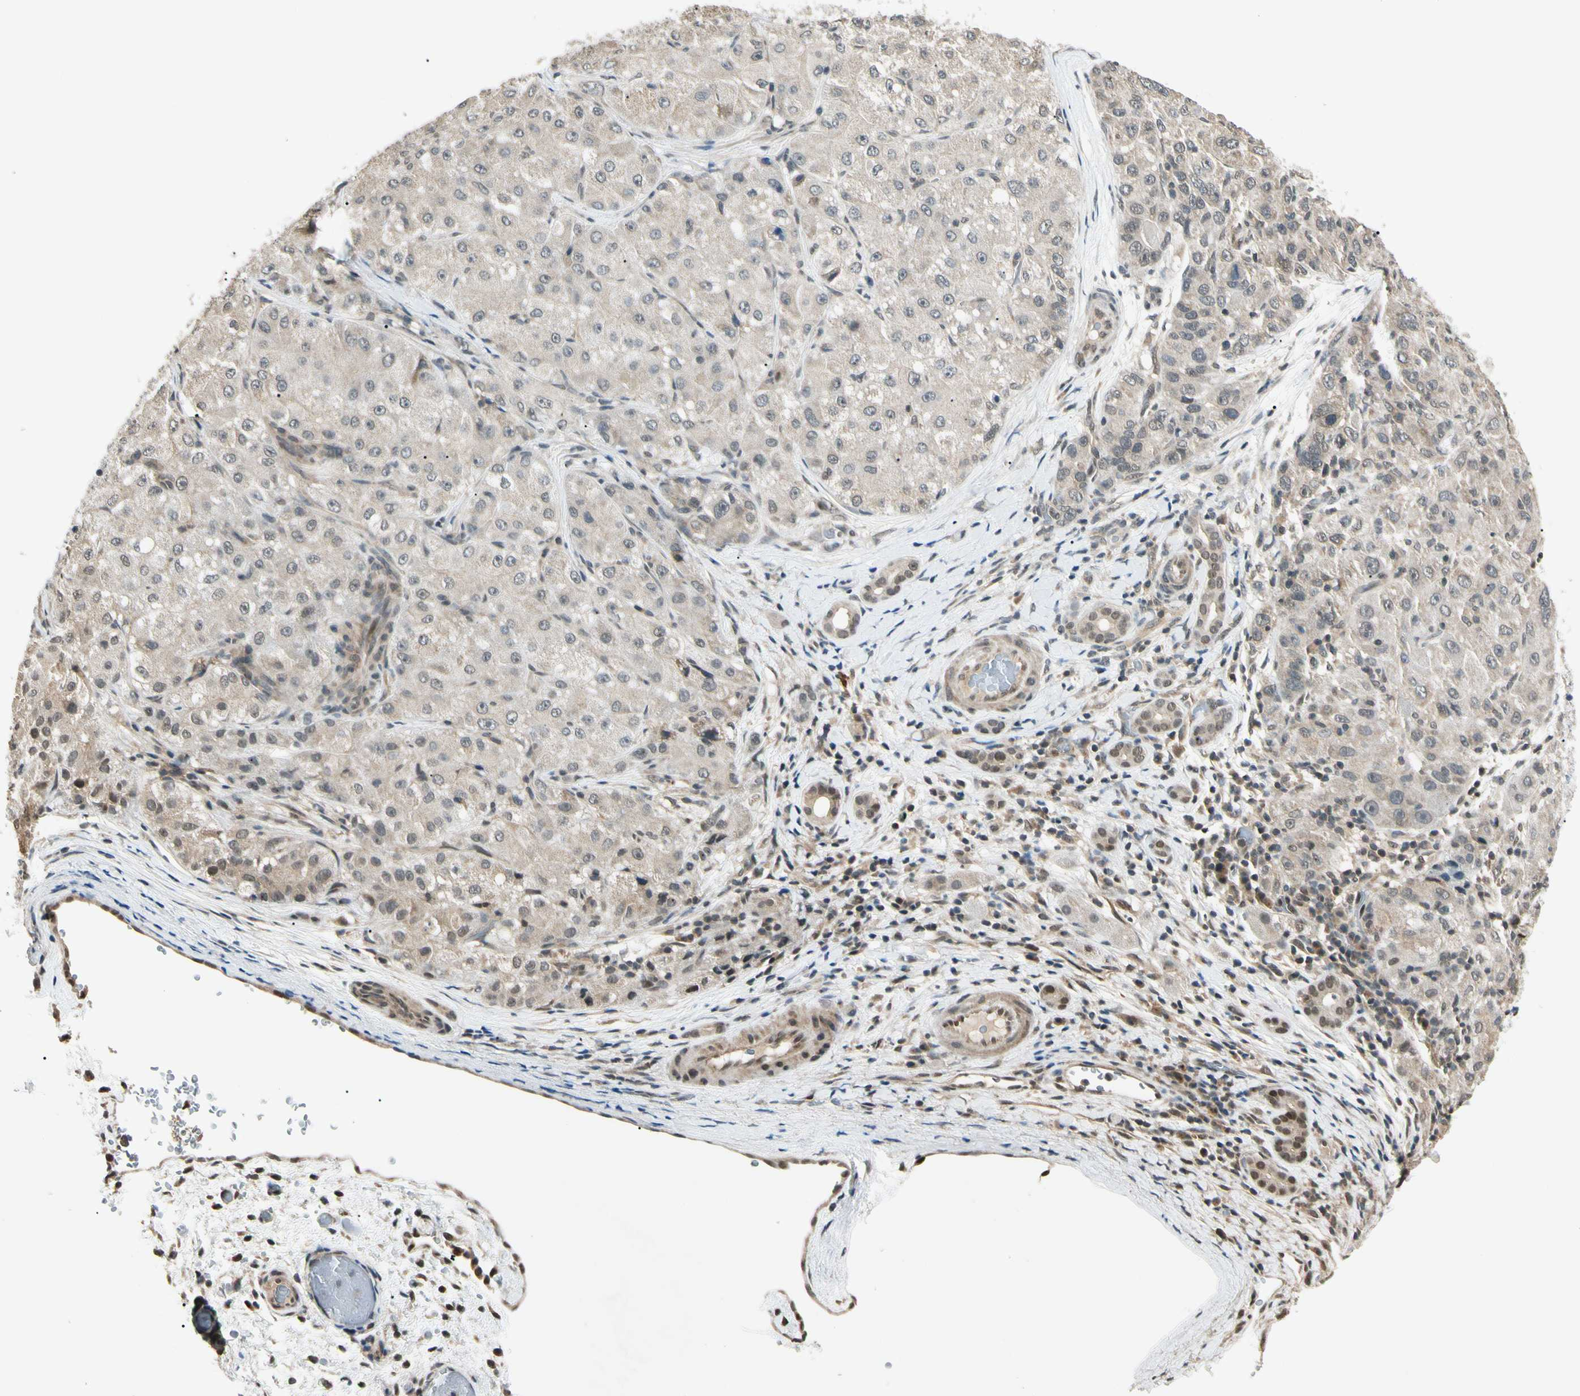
{"staining": {"intensity": "weak", "quantity": "25%-75%", "location": "cytoplasmic/membranous"}, "tissue": "liver cancer", "cell_type": "Tumor cells", "image_type": "cancer", "snomed": [{"axis": "morphology", "description": "Carcinoma, Hepatocellular, NOS"}, {"axis": "topography", "description": "Liver"}], "caption": "Liver hepatocellular carcinoma stained with immunohistochemistry reveals weak cytoplasmic/membranous expression in approximately 25%-75% of tumor cells.", "gene": "ZSCAN12", "patient": {"sex": "male", "age": 80}}